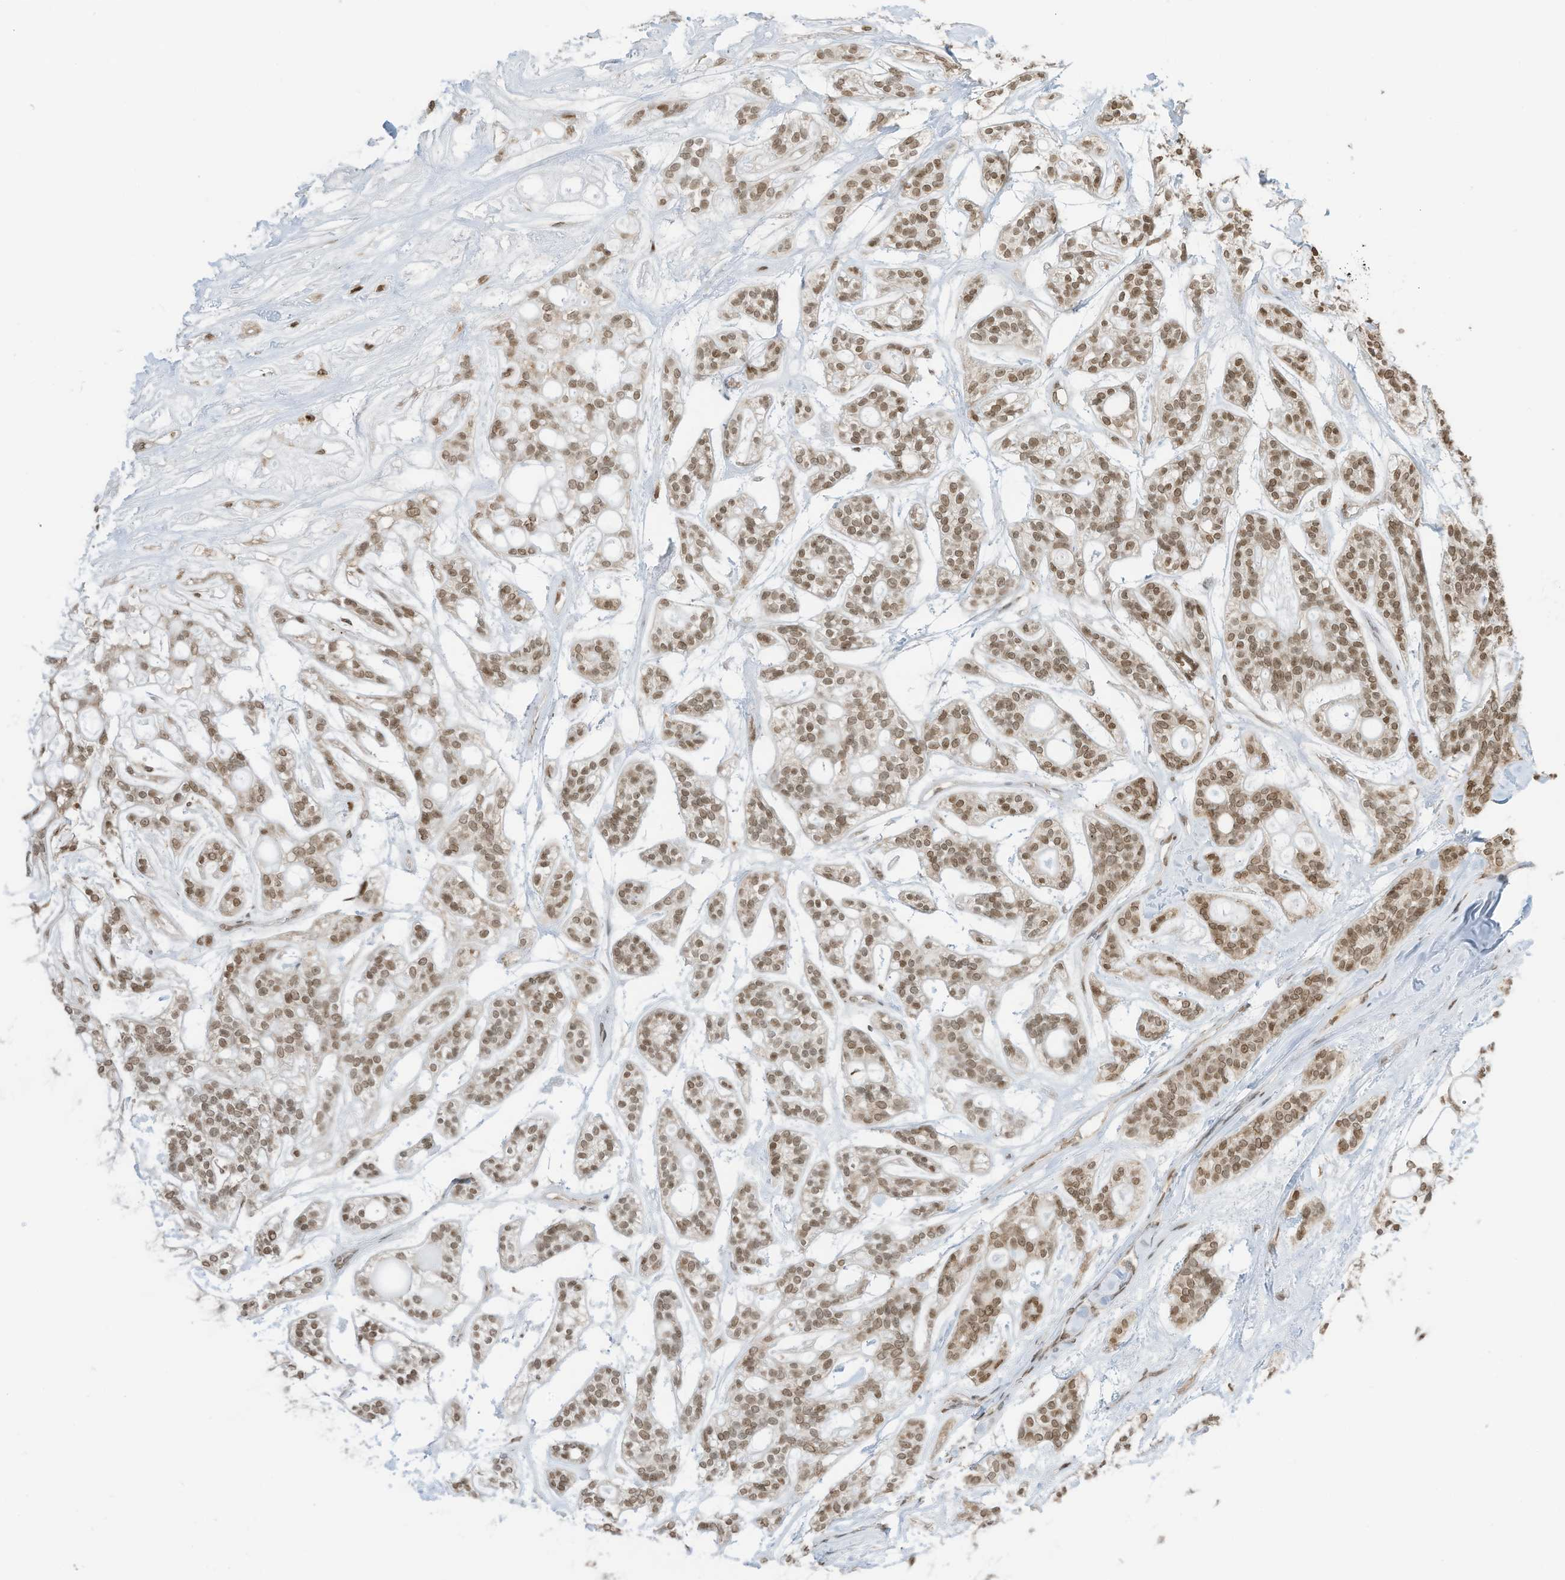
{"staining": {"intensity": "weak", "quantity": ">75%", "location": "nuclear"}, "tissue": "head and neck cancer", "cell_type": "Tumor cells", "image_type": "cancer", "snomed": [{"axis": "morphology", "description": "Adenocarcinoma, NOS"}, {"axis": "topography", "description": "Head-Neck"}], "caption": "This is an image of immunohistochemistry staining of head and neck cancer (adenocarcinoma), which shows weak expression in the nuclear of tumor cells.", "gene": "KPNB1", "patient": {"sex": "male", "age": 66}}